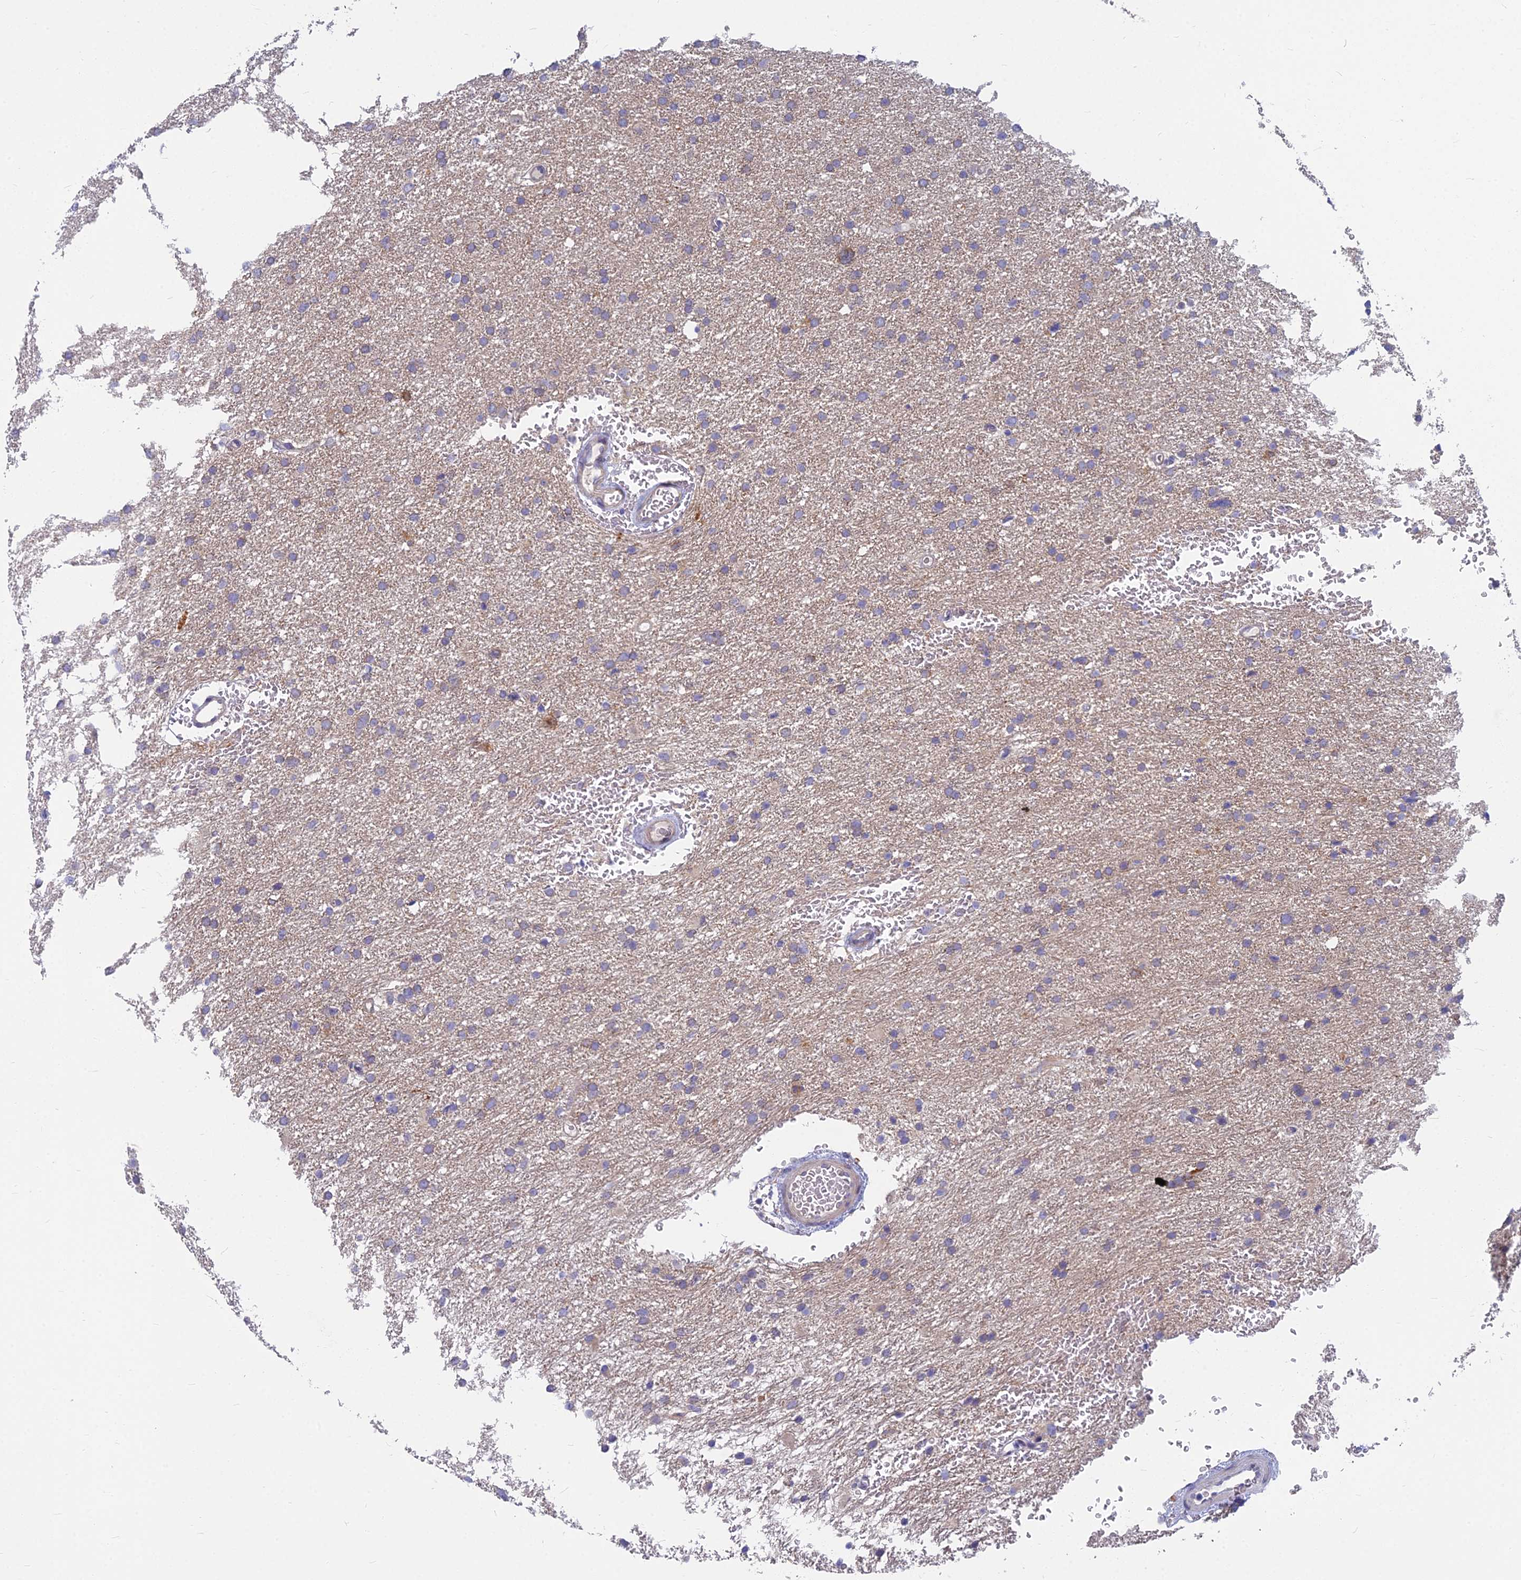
{"staining": {"intensity": "weak", "quantity": "<25%", "location": "cytoplasmic/membranous"}, "tissue": "glioma", "cell_type": "Tumor cells", "image_type": "cancer", "snomed": [{"axis": "morphology", "description": "Glioma, malignant, High grade"}, {"axis": "topography", "description": "Cerebral cortex"}], "caption": "Immunohistochemical staining of human glioma shows no significant staining in tumor cells.", "gene": "COX20", "patient": {"sex": "female", "age": 36}}